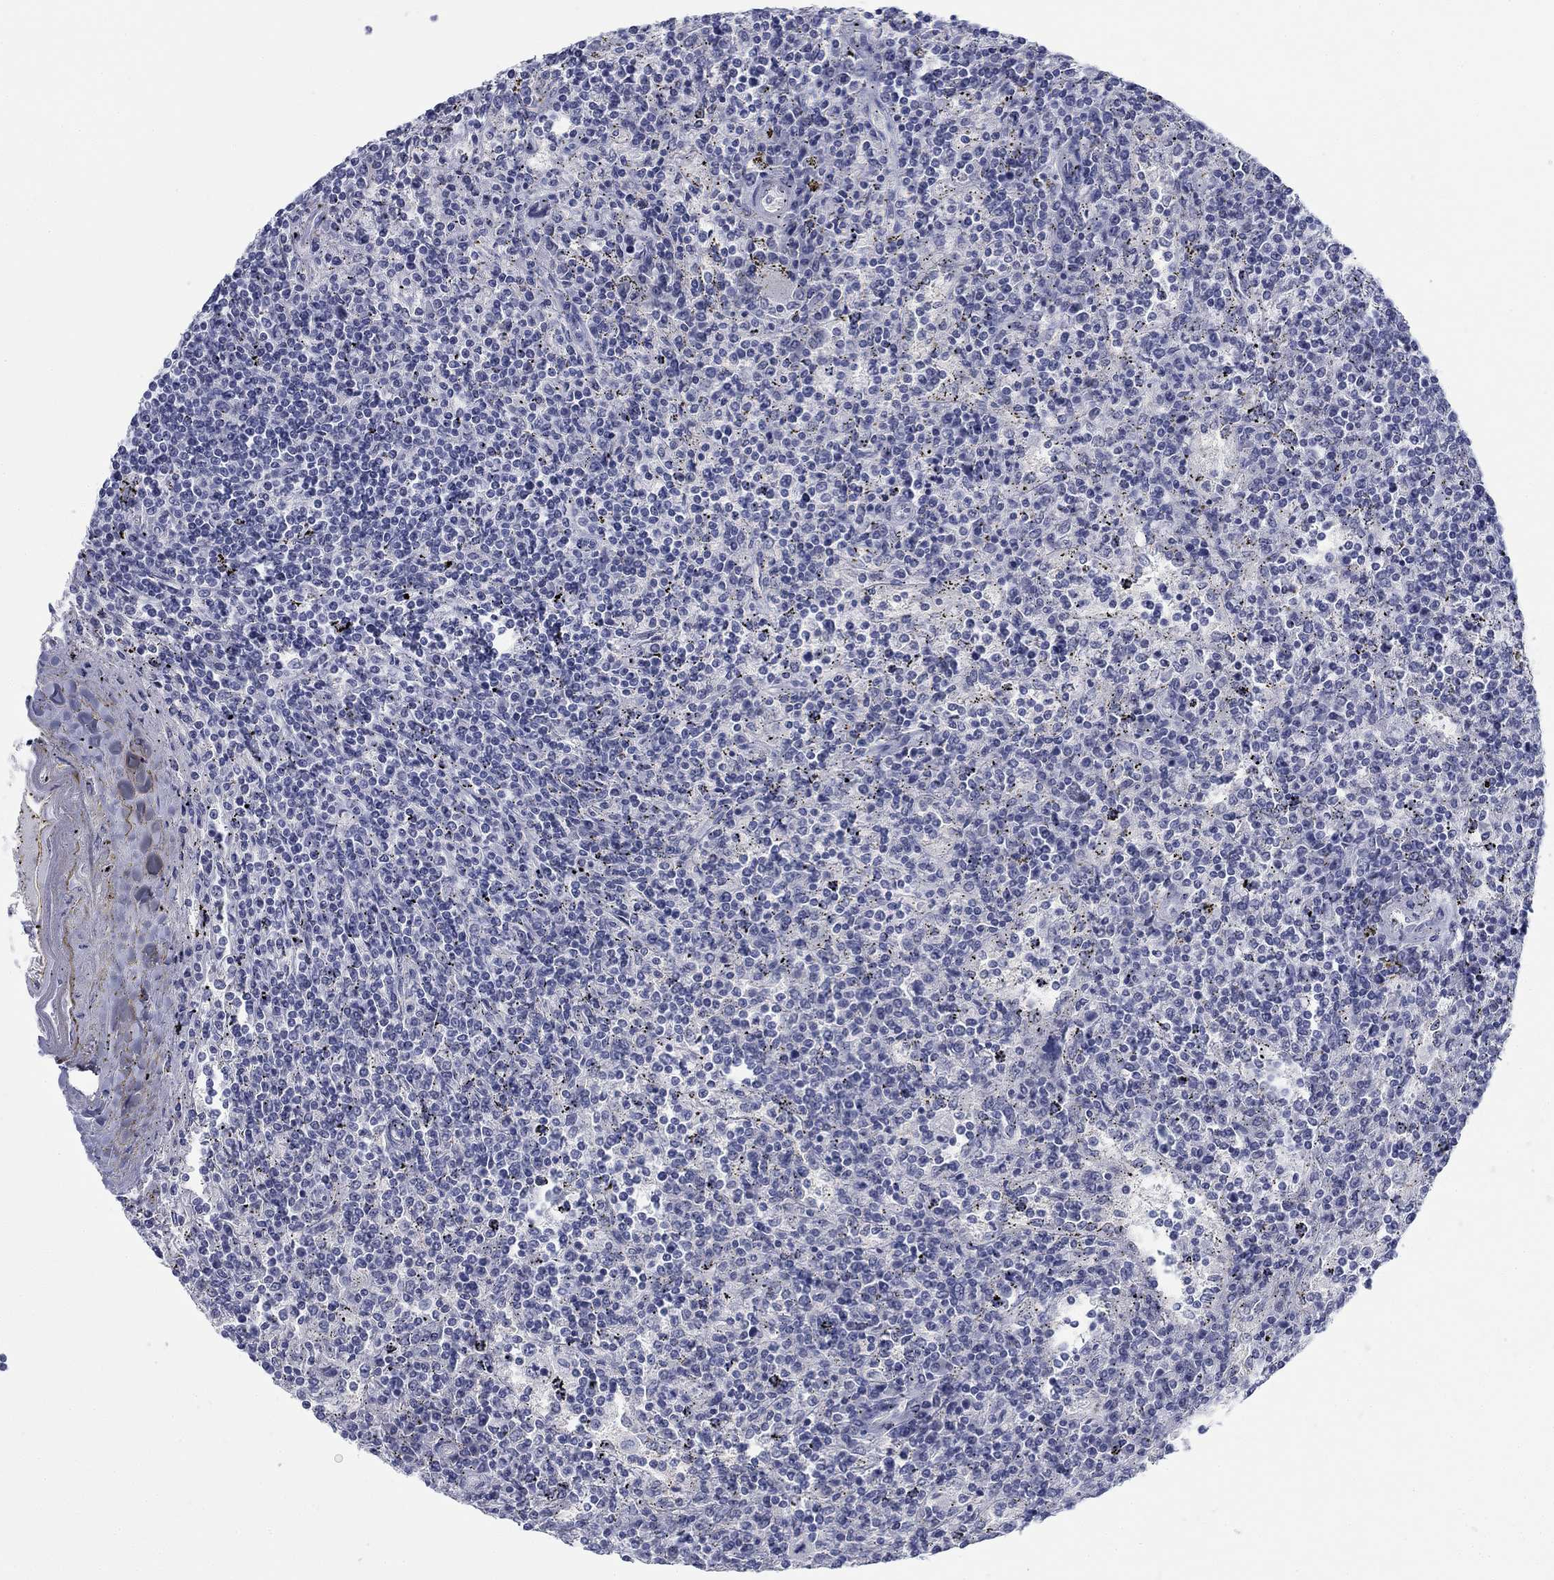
{"staining": {"intensity": "negative", "quantity": "none", "location": "none"}, "tissue": "lymphoma", "cell_type": "Tumor cells", "image_type": "cancer", "snomed": [{"axis": "morphology", "description": "Malignant lymphoma, non-Hodgkin's type, Low grade"}, {"axis": "topography", "description": "Spleen"}], "caption": "Tumor cells show no significant staining in malignant lymphoma, non-Hodgkin's type (low-grade). (DAB (3,3'-diaminobenzidine) immunohistochemistry, high magnification).", "gene": "DNAL1", "patient": {"sex": "male", "age": 62}}